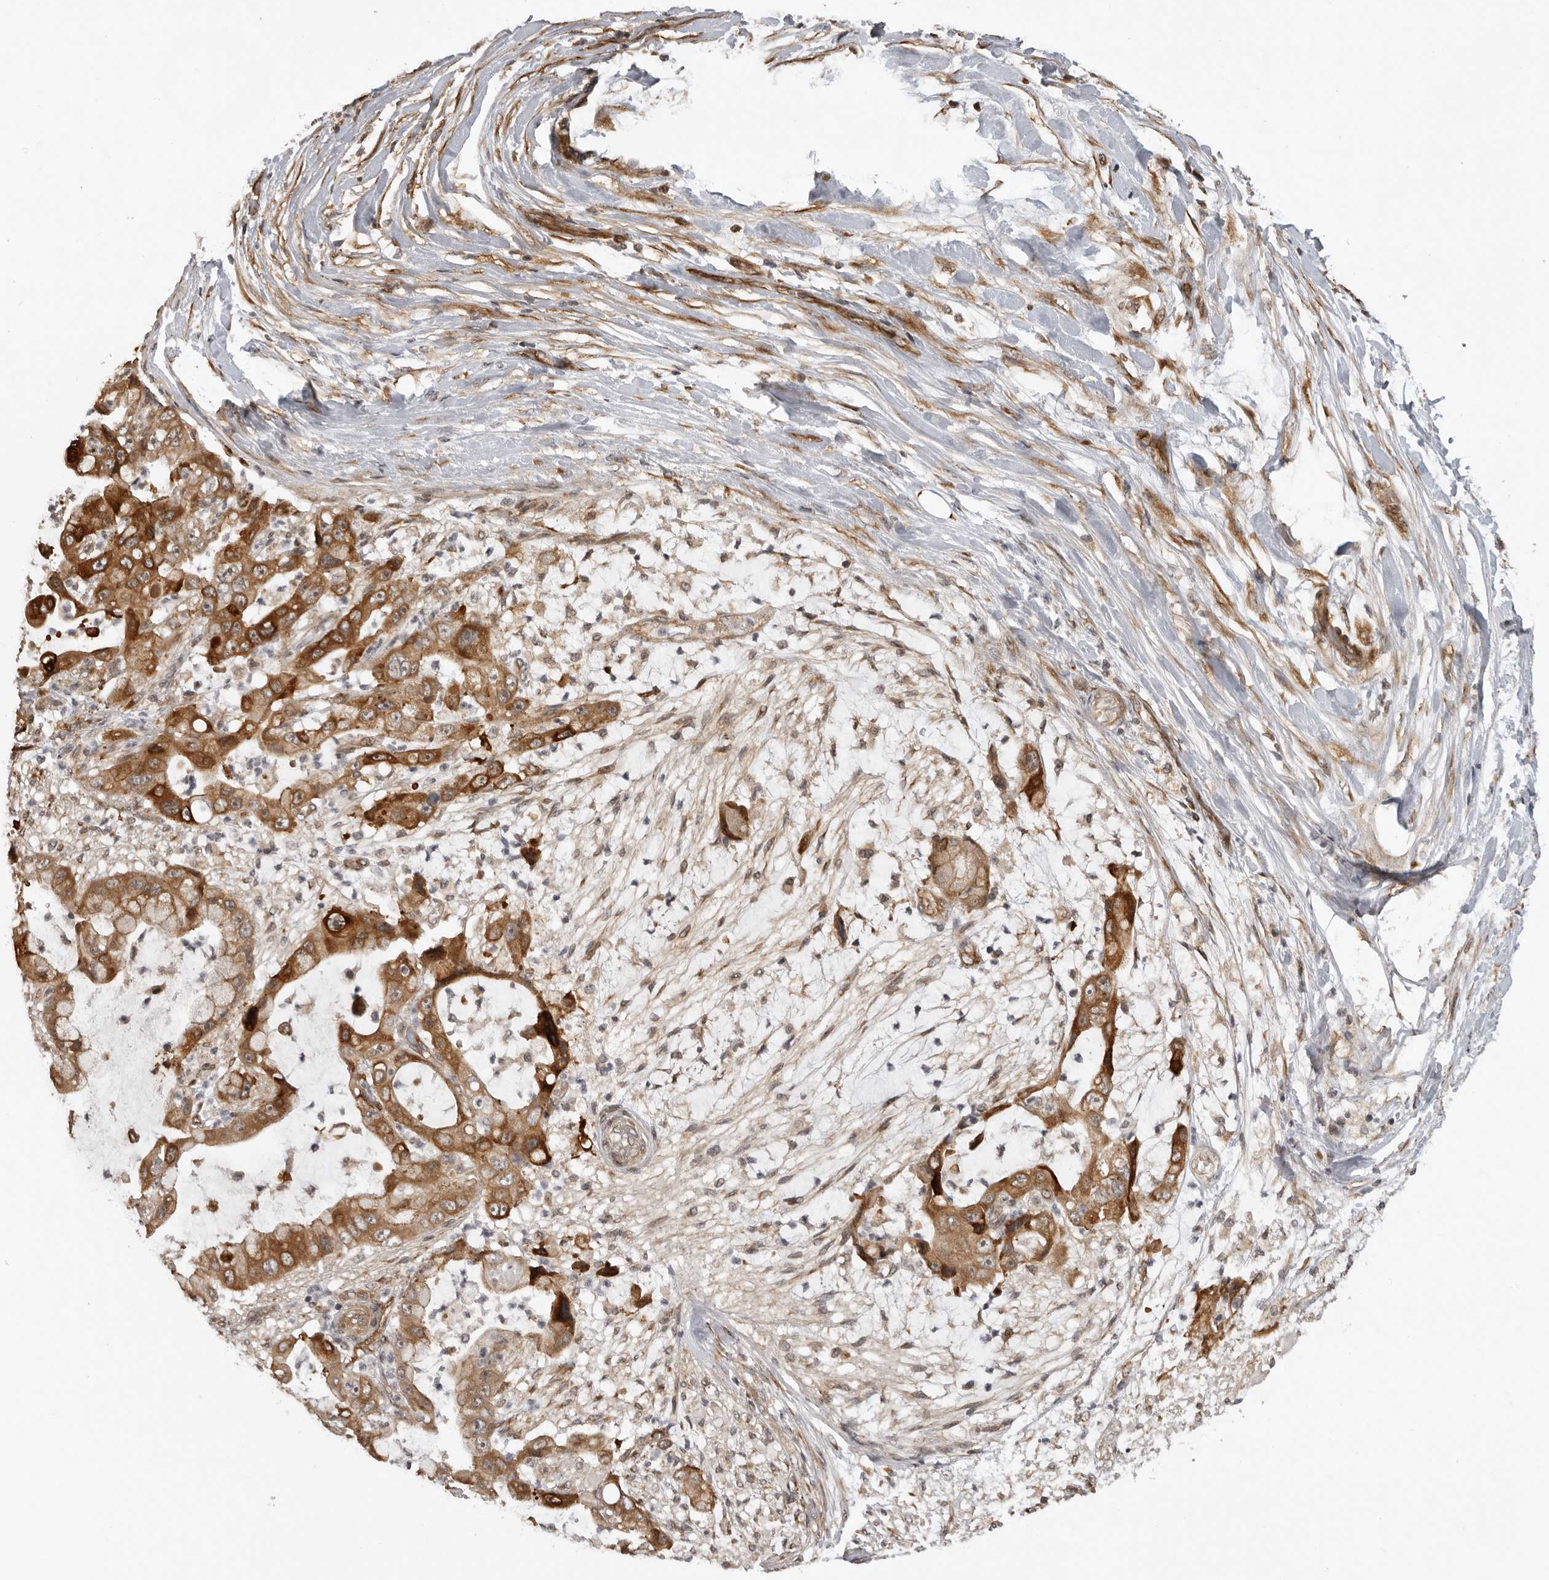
{"staining": {"intensity": "strong", "quantity": "25%-75%", "location": "cytoplasmic/membranous"}, "tissue": "liver cancer", "cell_type": "Tumor cells", "image_type": "cancer", "snomed": [{"axis": "morphology", "description": "Cholangiocarcinoma"}, {"axis": "topography", "description": "Liver"}], "caption": "Immunohistochemistry (IHC) staining of liver cholangiocarcinoma, which displays high levels of strong cytoplasmic/membranous positivity in approximately 25%-75% of tumor cells indicating strong cytoplasmic/membranous protein expression. The staining was performed using DAB (3,3'-diaminobenzidine) (brown) for protein detection and nuclei were counterstained in hematoxylin (blue).", "gene": "DNAH14", "patient": {"sex": "female", "age": 54}}